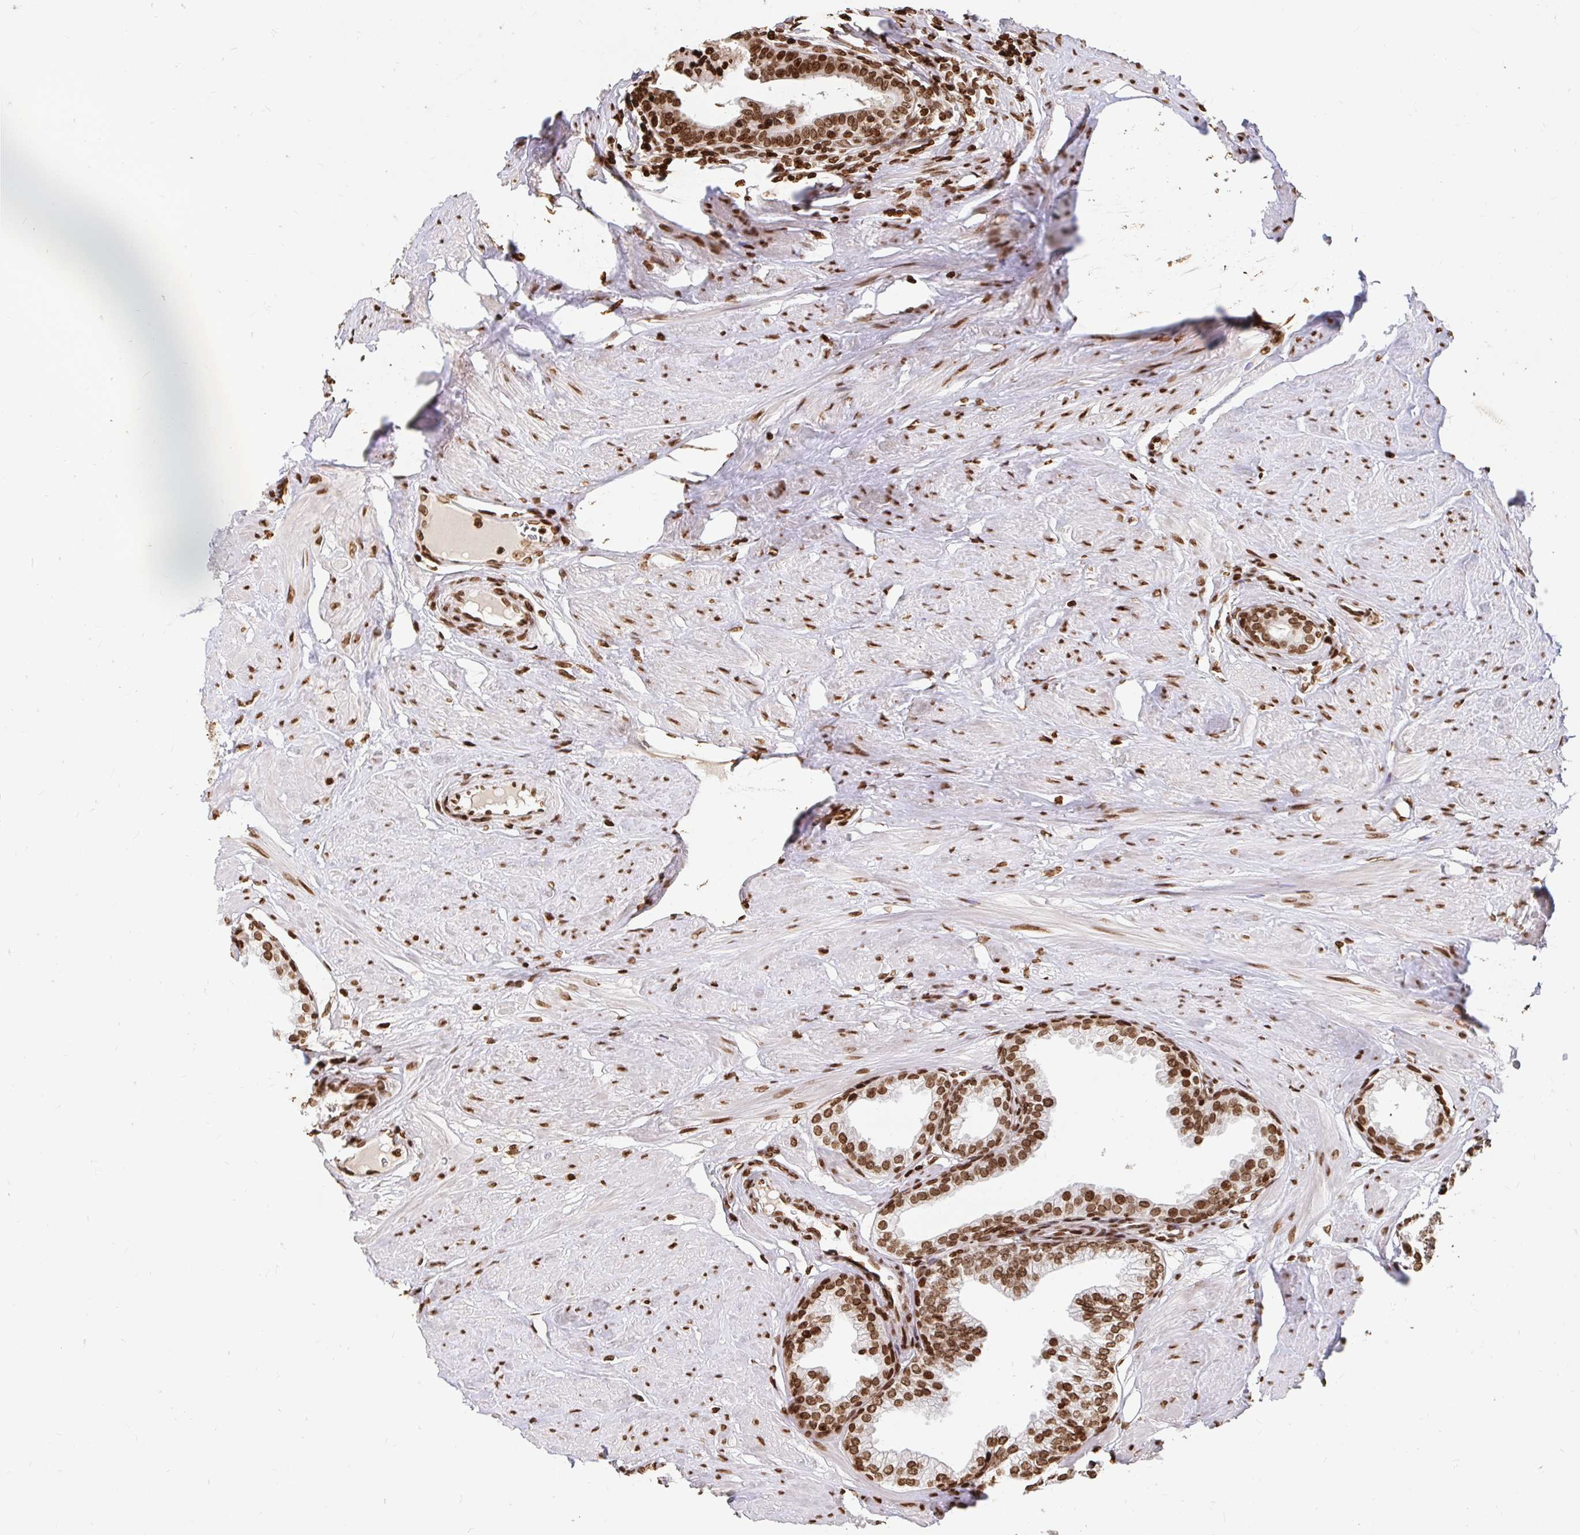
{"staining": {"intensity": "strong", "quantity": ">75%", "location": "nuclear"}, "tissue": "prostate", "cell_type": "Glandular cells", "image_type": "normal", "snomed": [{"axis": "morphology", "description": "Normal tissue, NOS"}, {"axis": "topography", "description": "Prostate"}, {"axis": "topography", "description": "Peripheral nerve tissue"}], "caption": "A high-resolution photomicrograph shows immunohistochemistry staining of normal prostate, which reveals strong nuclear expression in approximately >75% of glandular cells.", "gene": "H2BC5", "patient": {"sex": "male", "age": 55}}